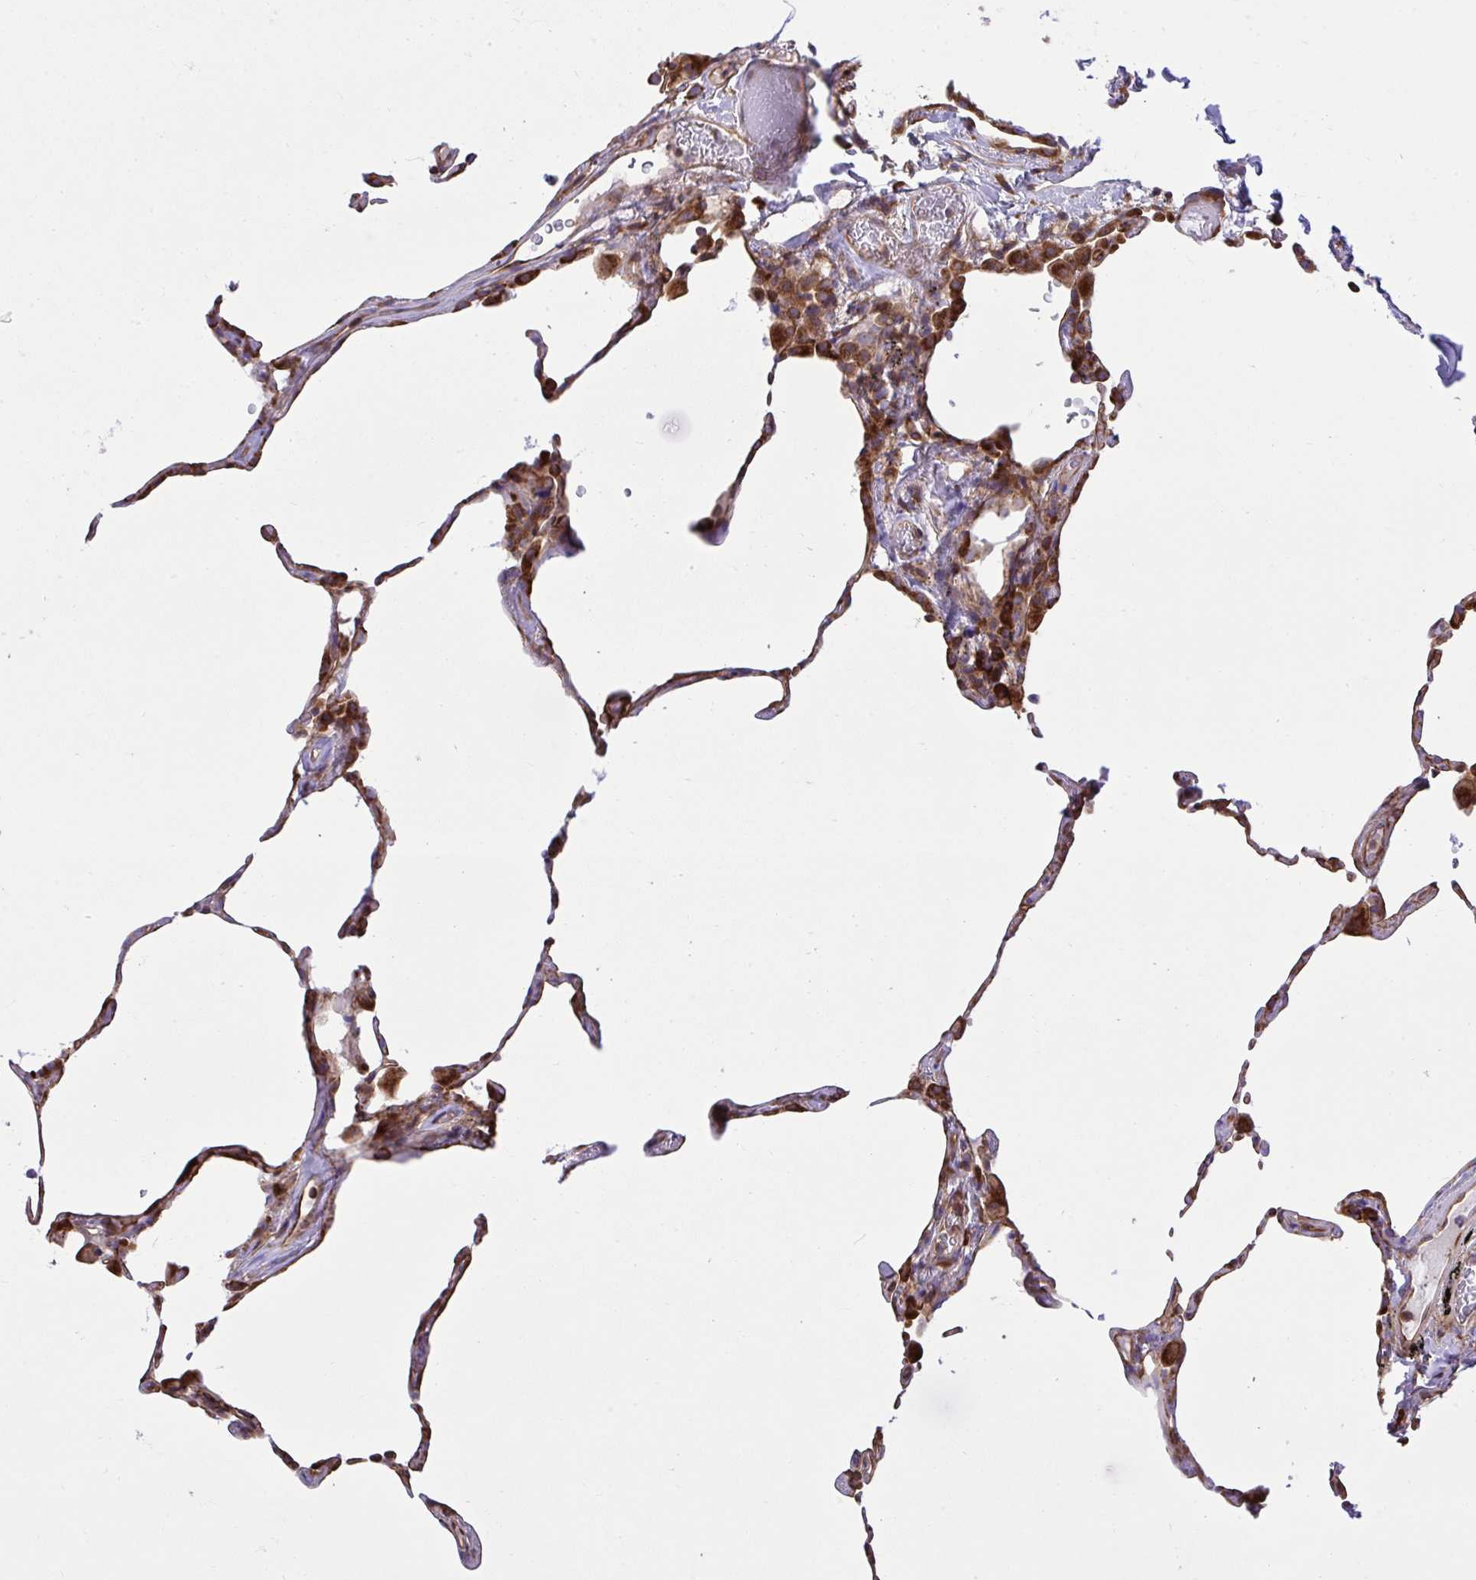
{"staining": {"intensity": "moderate", "quantity": ">75%", "location": "cytoplasmic/membranous"}, "tissue": "lung", "cell_type": "Alveolar cells", "image_type": "normal", "snomed": [{"axis": "morphology", "description": "Normal tissue, NOS"}, {"axis": "topography", "description": "Lung"}], "caption": "Normal lung reveals moderate cytoplasmic/membranous positivity in approximately >75% of alveolar cells (DAB (3,3'-diaminobenzidine) = brown stain, brightfield microscopy at high magnification)..", "gene": "NMNAT3", "patient": {"sex": "female", "age": 57}}